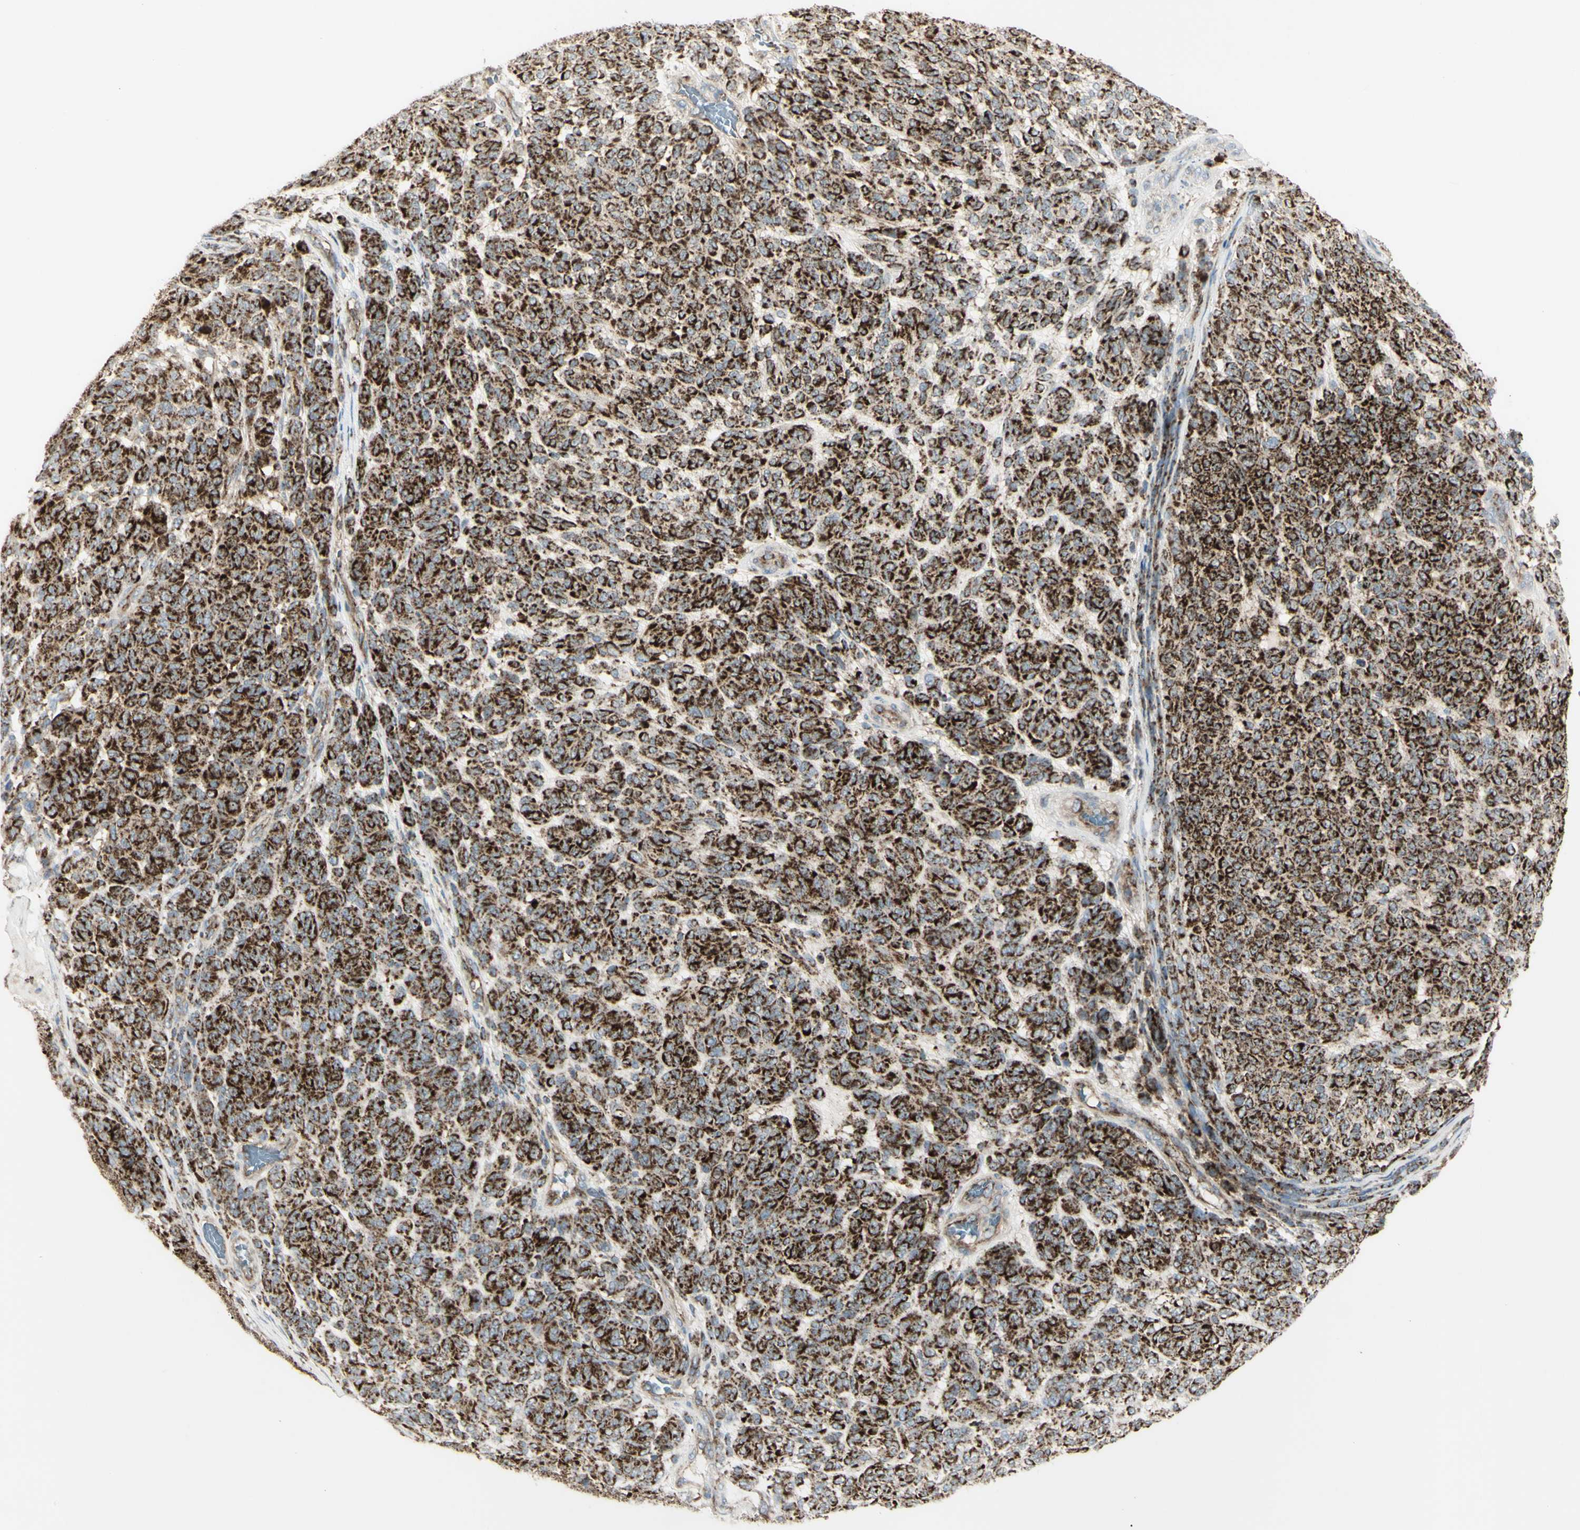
{"staining": {"intensity": "strong", "quantity": ">75%", "location": "cytoplasmic/membranous"}, "tissue": "melanoma", "cell_type": "Tumor cells", "image_type": "cancer", "snomed": [{"axis": "morphology", "description": "Malignant melanoma, NOS"}, {"axis": "topography", "description": "Skin"}], "caption": "Malignant melanoma stained with immunohistochemistry displays strong cytoplasmic/membranous positivity in about >75% of tumor cells.", "gene": "CYB5R1", "patient": {"sex": "male", "age": 59}}